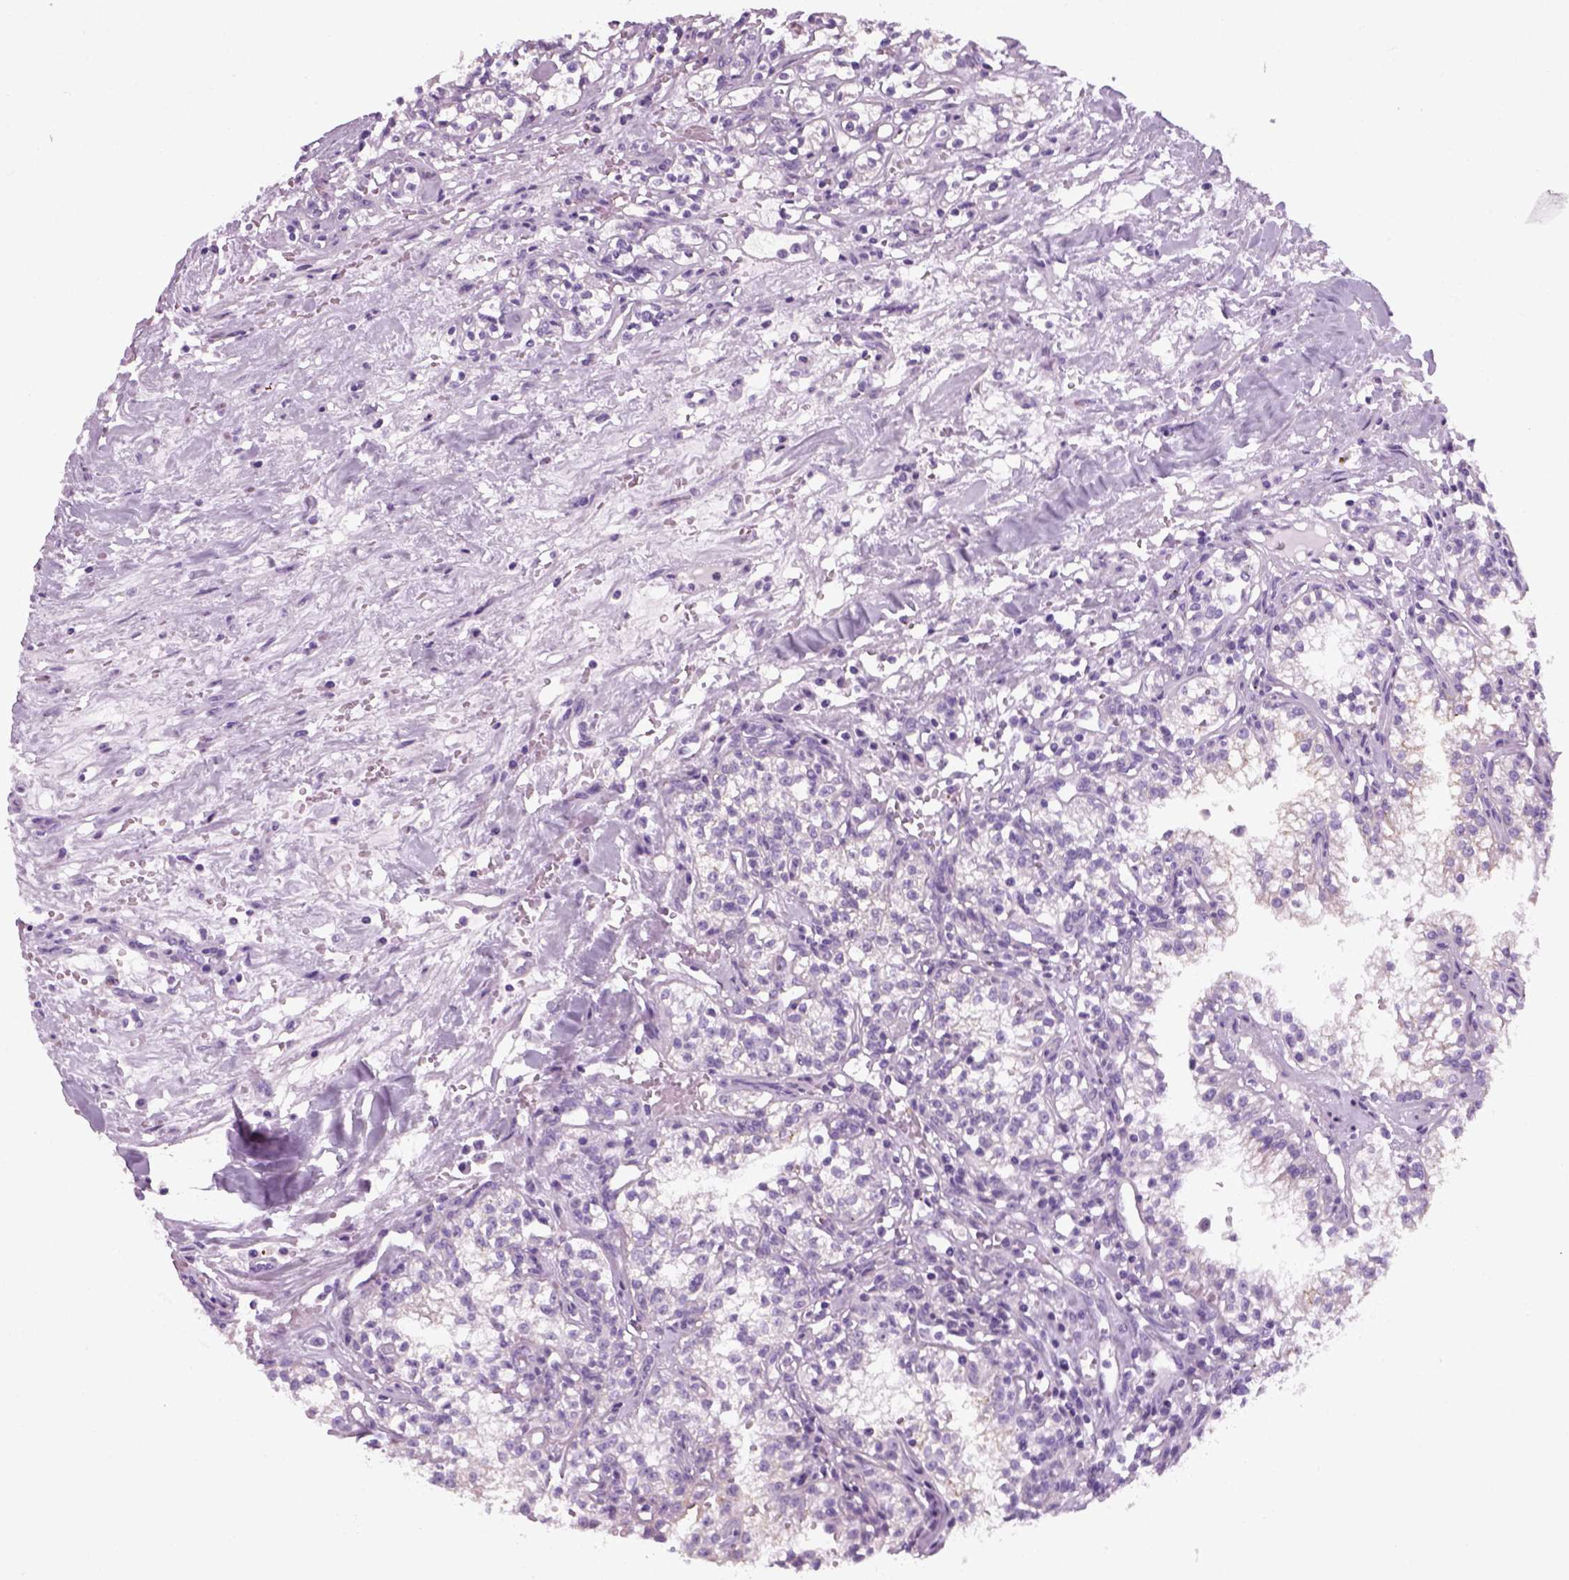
{"staining": {"intensity": "negative", "quantity": "none", "location": "none"}, "tissue": "renal cancer", "cell_type": "Tumor cells", "image_type": "cancer", "snomed": [{"axis": "morphology", "description": "Adenocarcinoma, NOS"}, {"axis": "topography", "description": "Kidney"}], "caption": "A photomicrograph of human renal cancer (adenocarcinoma) is negative for staining in tumor cells.", "gene": "SLC12A5", "patient": {"sex": "male", "age": 36}}